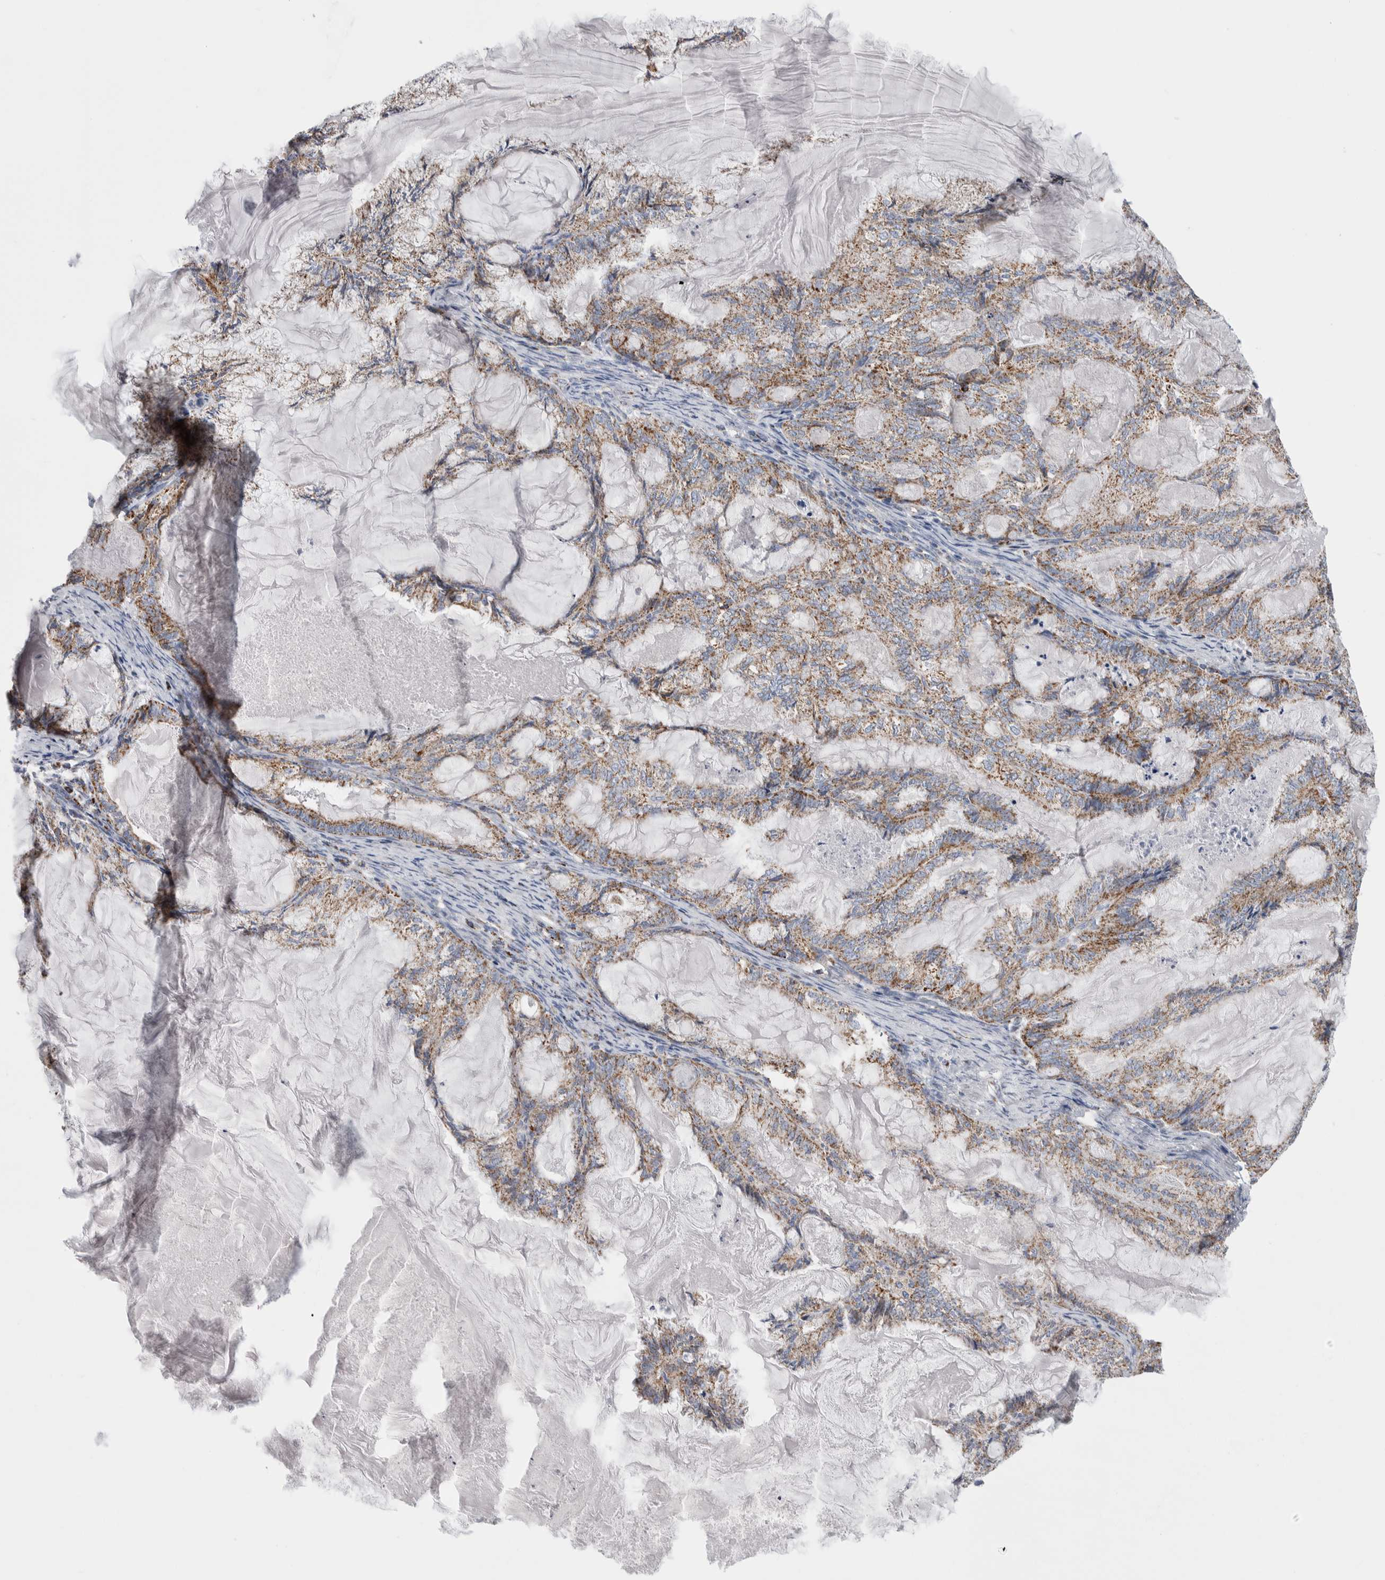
{"staining": {"intensity": "moderate", "quantity": "25%-75%", "location": "cytoplasmic/membranous"}, "tissue": "endometrial cancer", "cell_type": "Tumor cells", "image_type": "cancer", "snomed": [{"axis": "morphology", "description": "Adenocarcinoma, NOS"}, {"axis": "topography", "description": "Endometrium"}], "caption": "Endometrial cancer tissue demonstrates moderate cytoplasmic/membranous staining in about 25%-75% of tumor cells, visualized by immunohistochemistry. (Stains: DAB in brown, nuclei in blue, Microscopy: brightfield microscopy at high magnification).", "gene": "ETFA", "patient": {"sex": "female", "age": 86}}